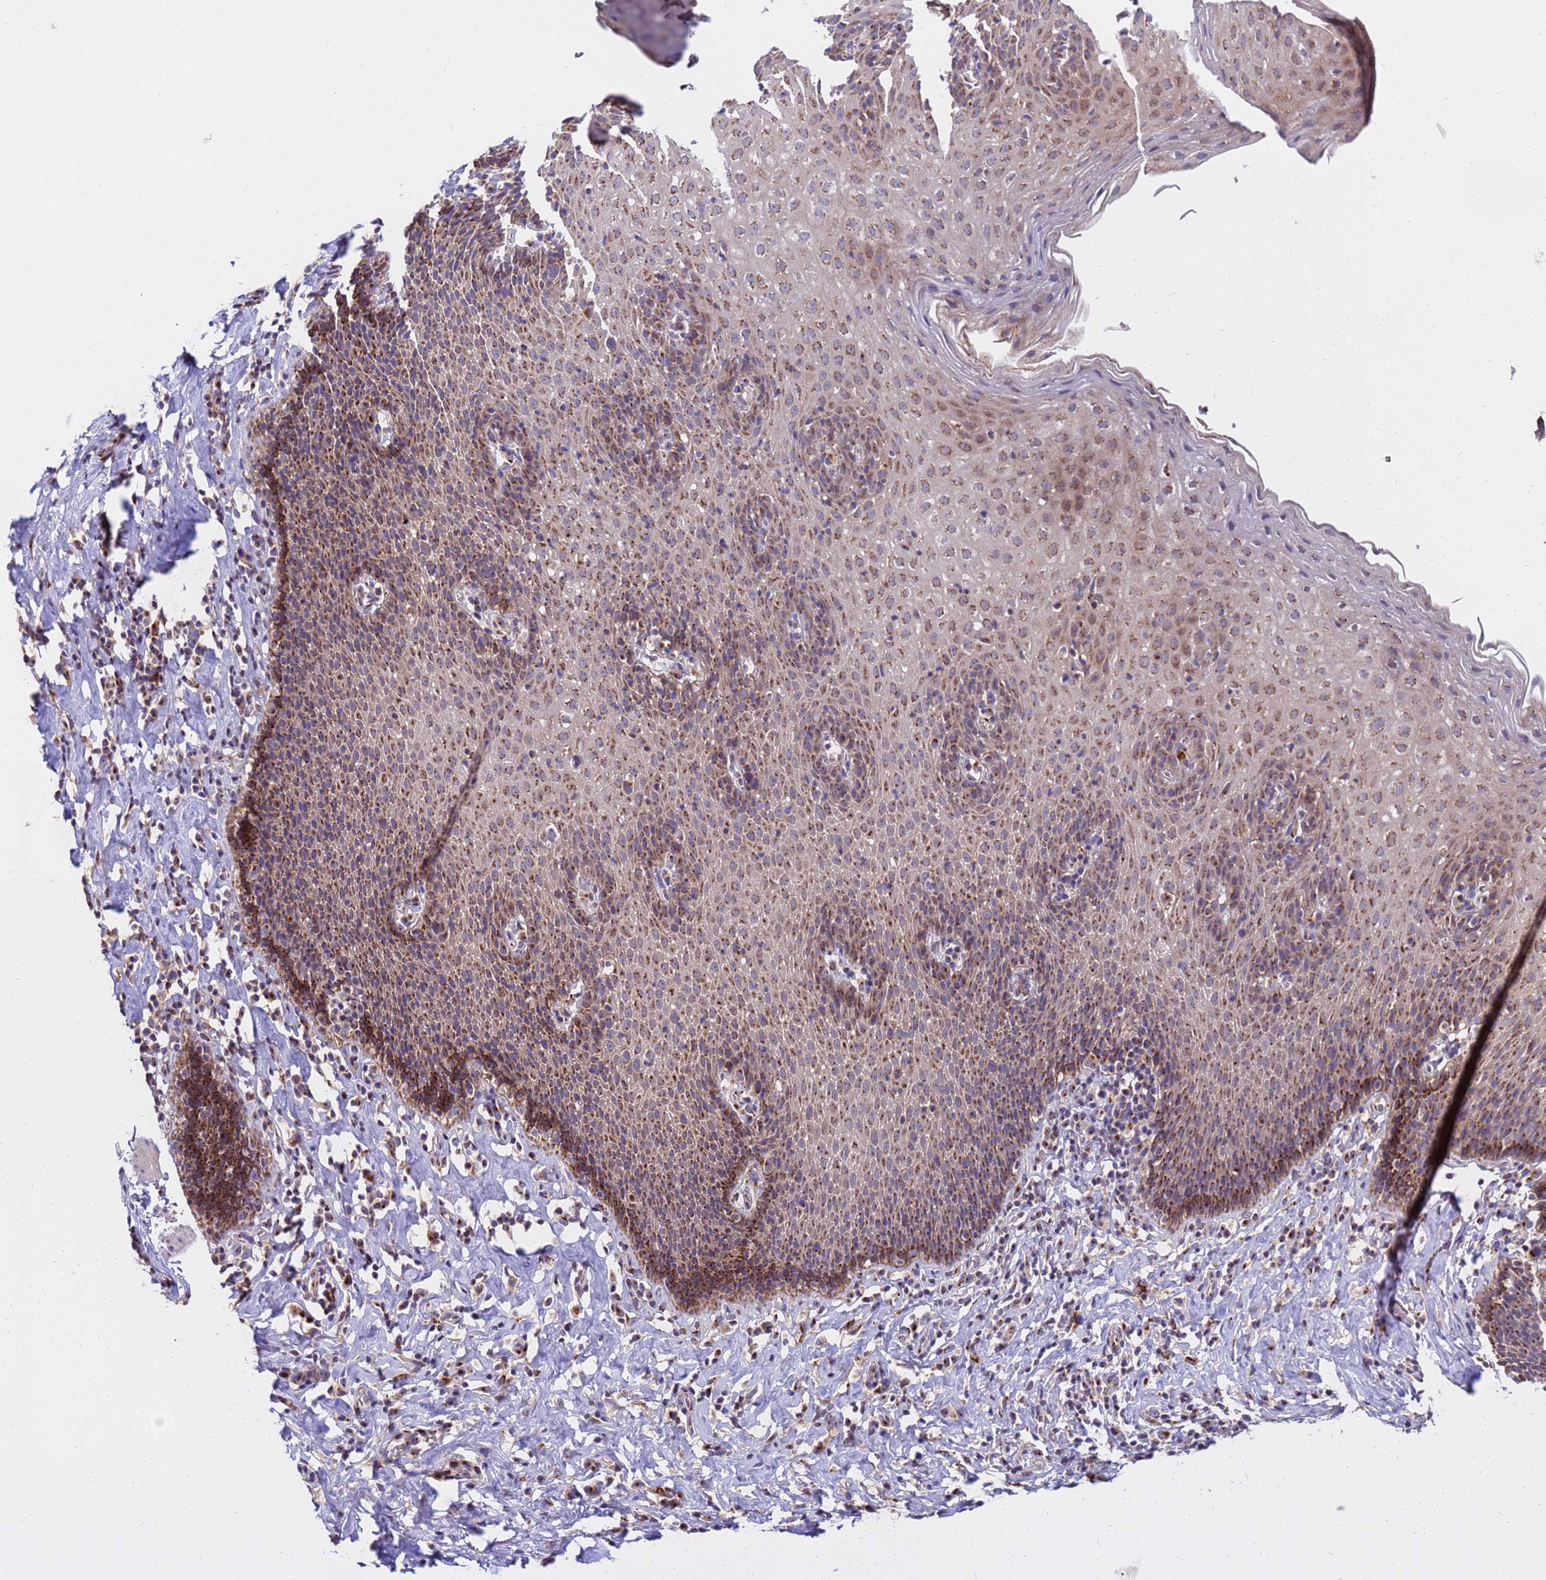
{"staining": {"intensity": "moderate", "quantity": ">75%", "location": "cytoplasmic/membranous"}, "tissue": "esophagus", "cell_type": "Squamous epithelial cells", "image_type": "normal", "snomed": [{"axis": "morphology", "description": "Normal tissue, NOS"}, {"axis": "topography", "description": "Esophagus"}], "caption": "Esophagus stained with a brown dye displays moderate cytoplasmic/membranous positive positivity in approximately >75% of squamous epithelial cells.", "gene": "HPS3", "patient": {"sex": "female", "age": 61}}